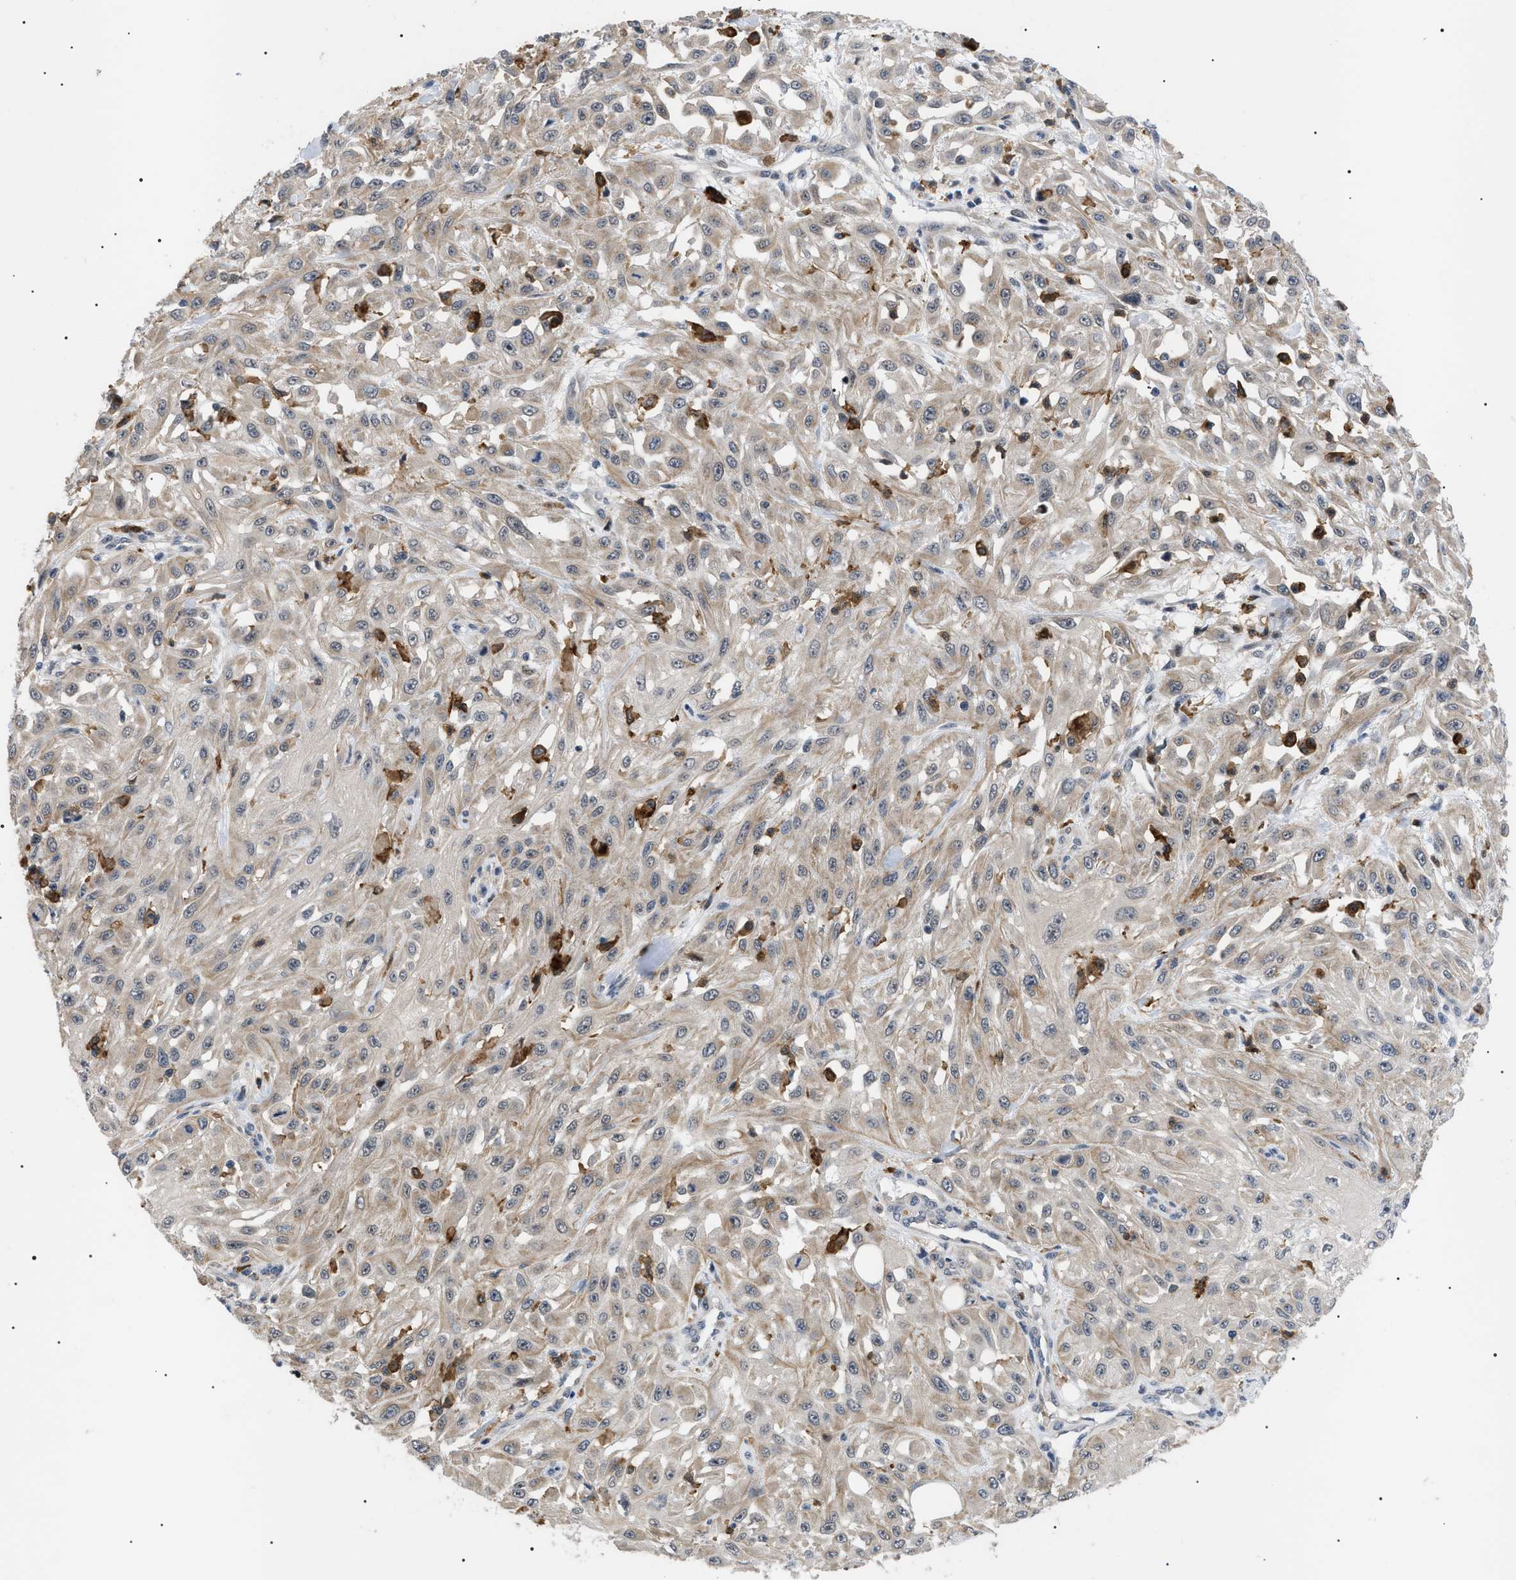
{"staining": {"intensity": "weak", "quantity": ">75%", "location": "cytoplasmic/membranous"}, "tissue": "skin cancer", "cell_type": "Tumor cells", "image_type": "cancer", "snomed": [{"axis": "morphology", "description": "Squamous cell carcinoma, NOS"}, {"axis": "morphology", "description": "Squamous cell carcinoma, metastatic, NOS"}, {"axis": "topography", "description": "Skin"}, {"axis": "topography", "description": "Lymph node"}], "caption": "Protein staining displays weak cytoplasmic/membranous positivity in approximately >75% of tumor cells in skin cancer (squamous cell carcinoma).", "gene": "CD300A", "patient": {"sex": "male", "age": 75}}